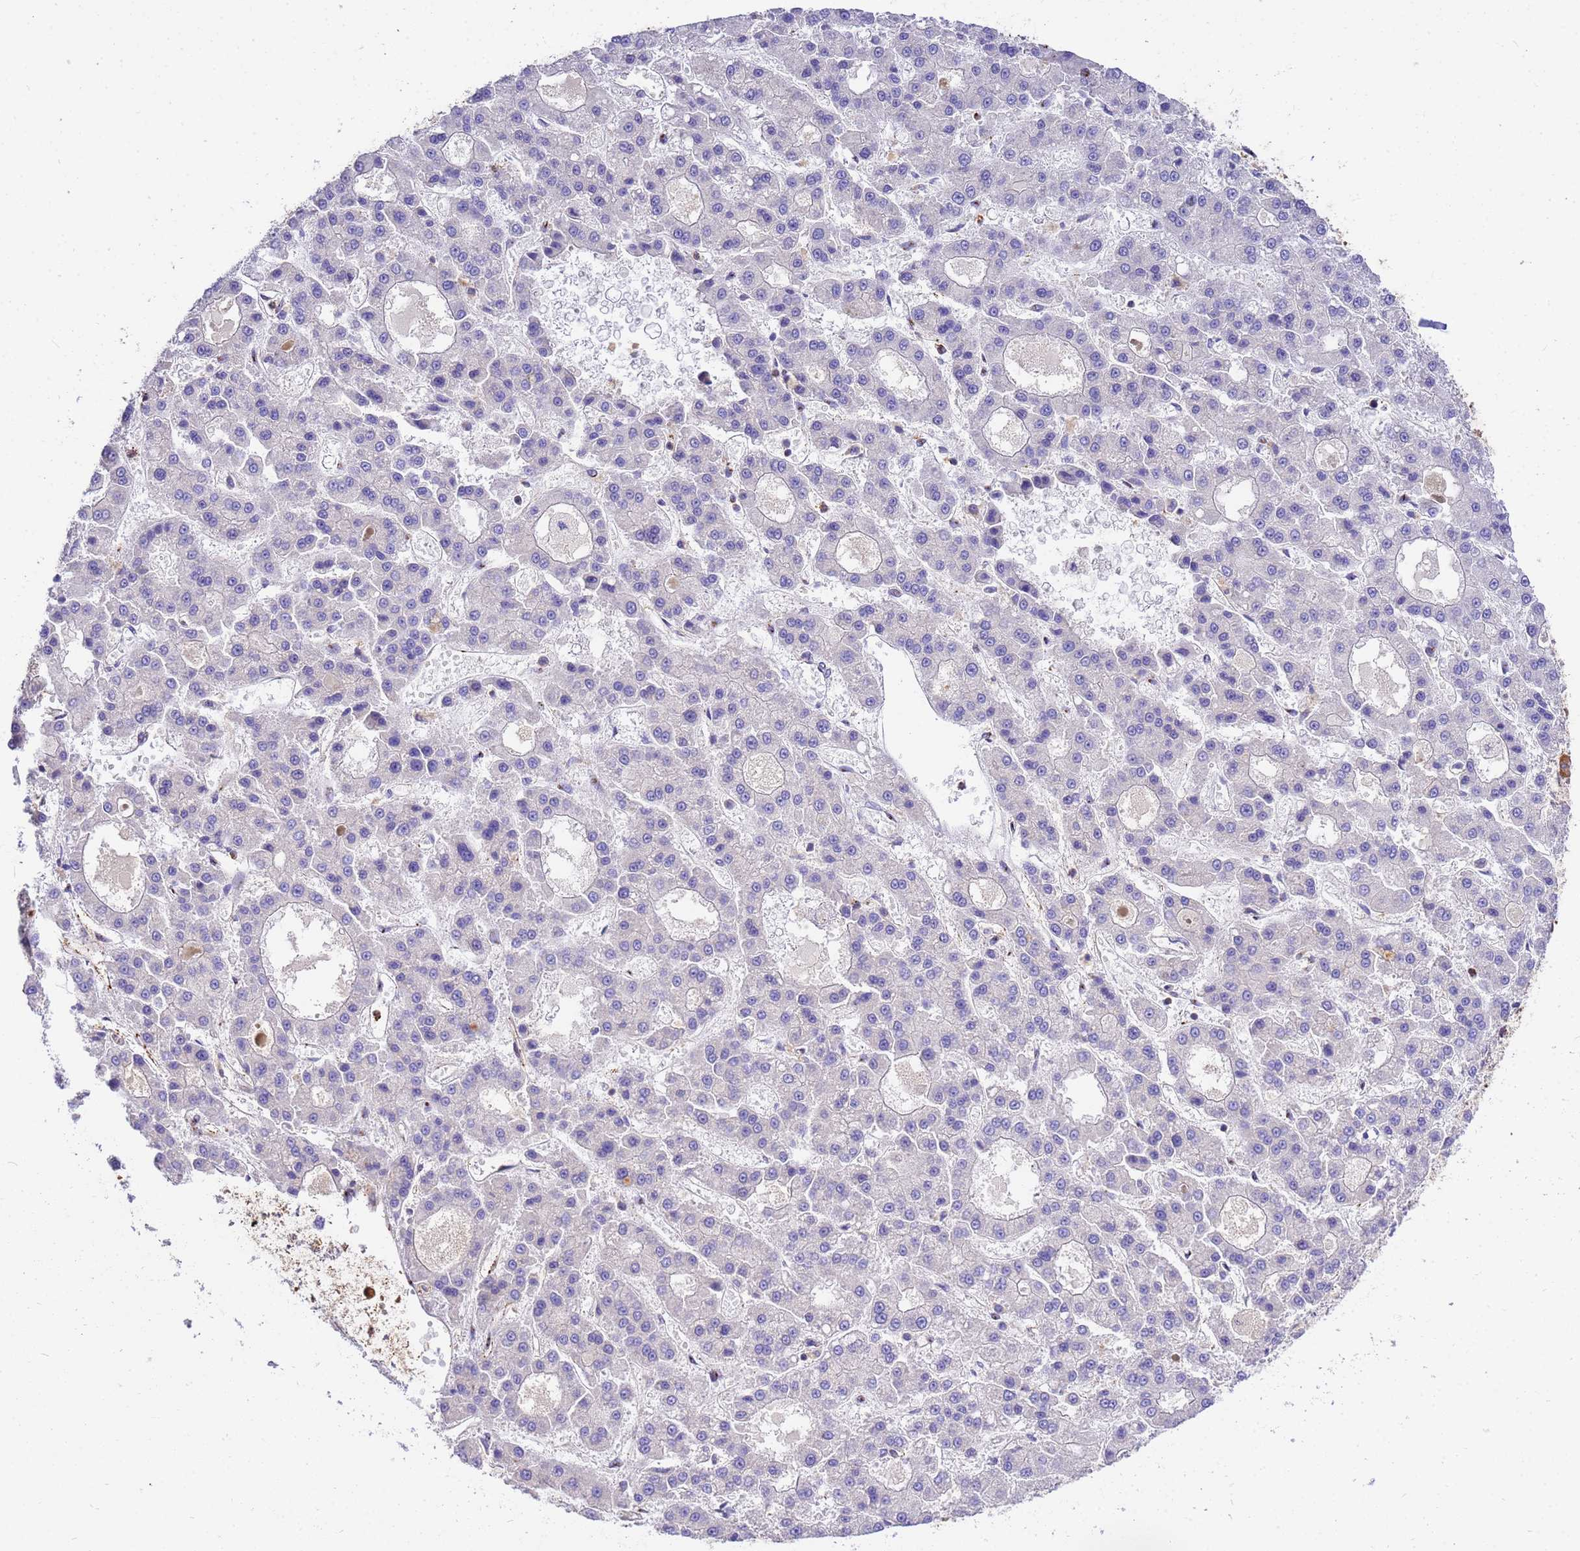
{"staining": {"intensity": "negative", "quantity": "none", "location": "none"}, "tissue": "liver cancer", "cell_type": "Tumor cells", "image_type": "cancer", "snomed": [{"axis": "morphology", "description": "Carcinoma, Hepatocellular, NOS"}, {"axis": "topography", "description": "Liver"}], "caption": "Immunohistochemical staining of human liver hepatocellular carcinoma exhibits no significant positivity in tumor cells.", "gene": "WDR64", "patient": {"sex": "male", "age": 70}}